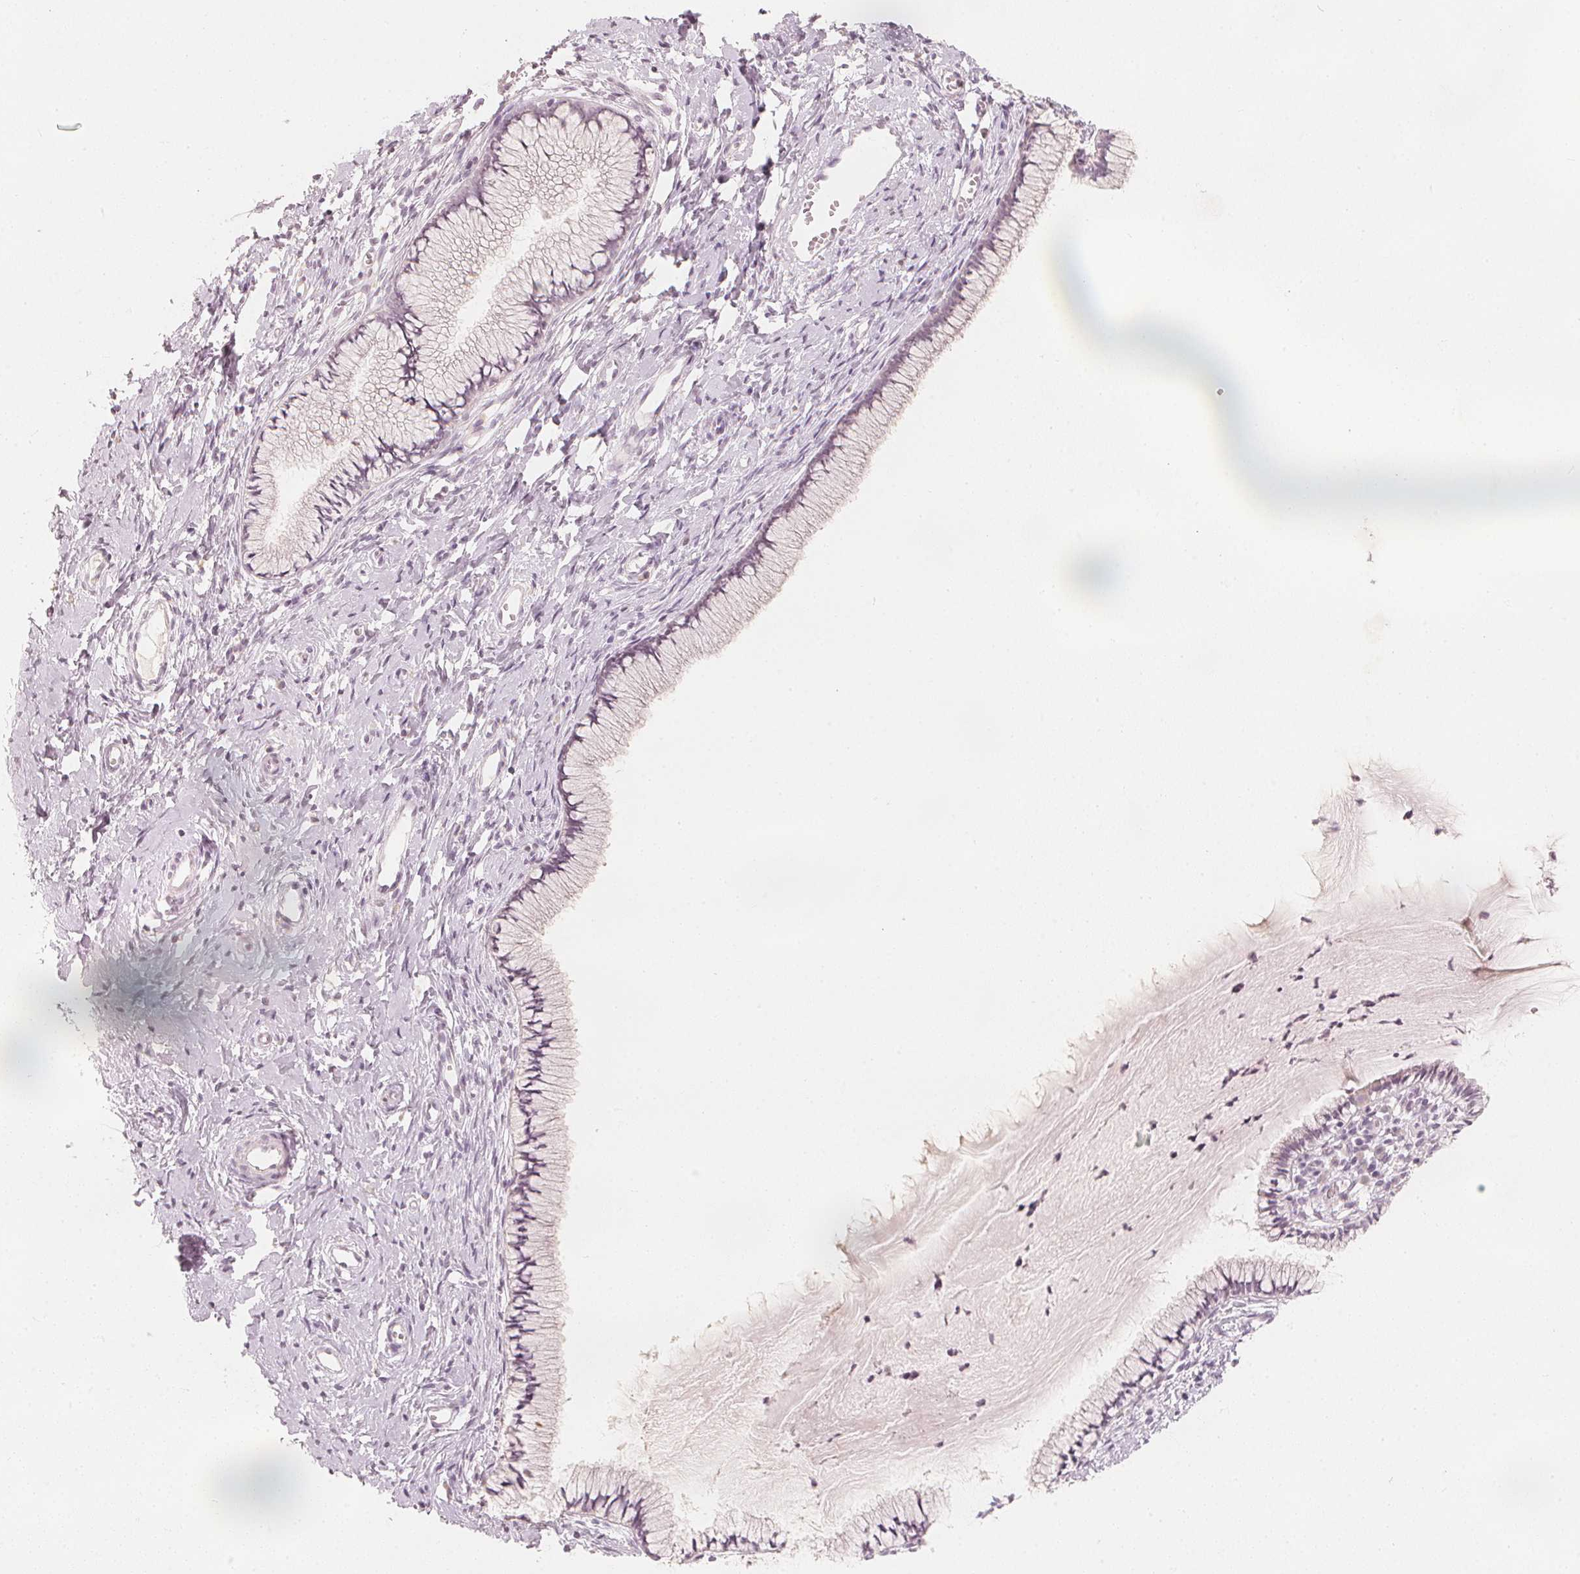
{"staining": {"intensity": "weak", "quantity": "<25%", "location": "nuclear"}, "tissue": "cervix", "cell_type": "Glandular cells", "image_type": "normal", "snomed": [{"axis": "morphology", "description": "Normal tissue, NOS"}, {"axis": "topography", "description": "Cervix"}], "caption": "Cervix was stained to show a protein in brown. There is no significant positivity in glandular cells. (Stains: DAB IHC with hematoxylin counter stain, Microscopy: brightfield microscopy at high magnification).", "gene": "CALB1", "patient": {"sex": "female", "age": 40}}